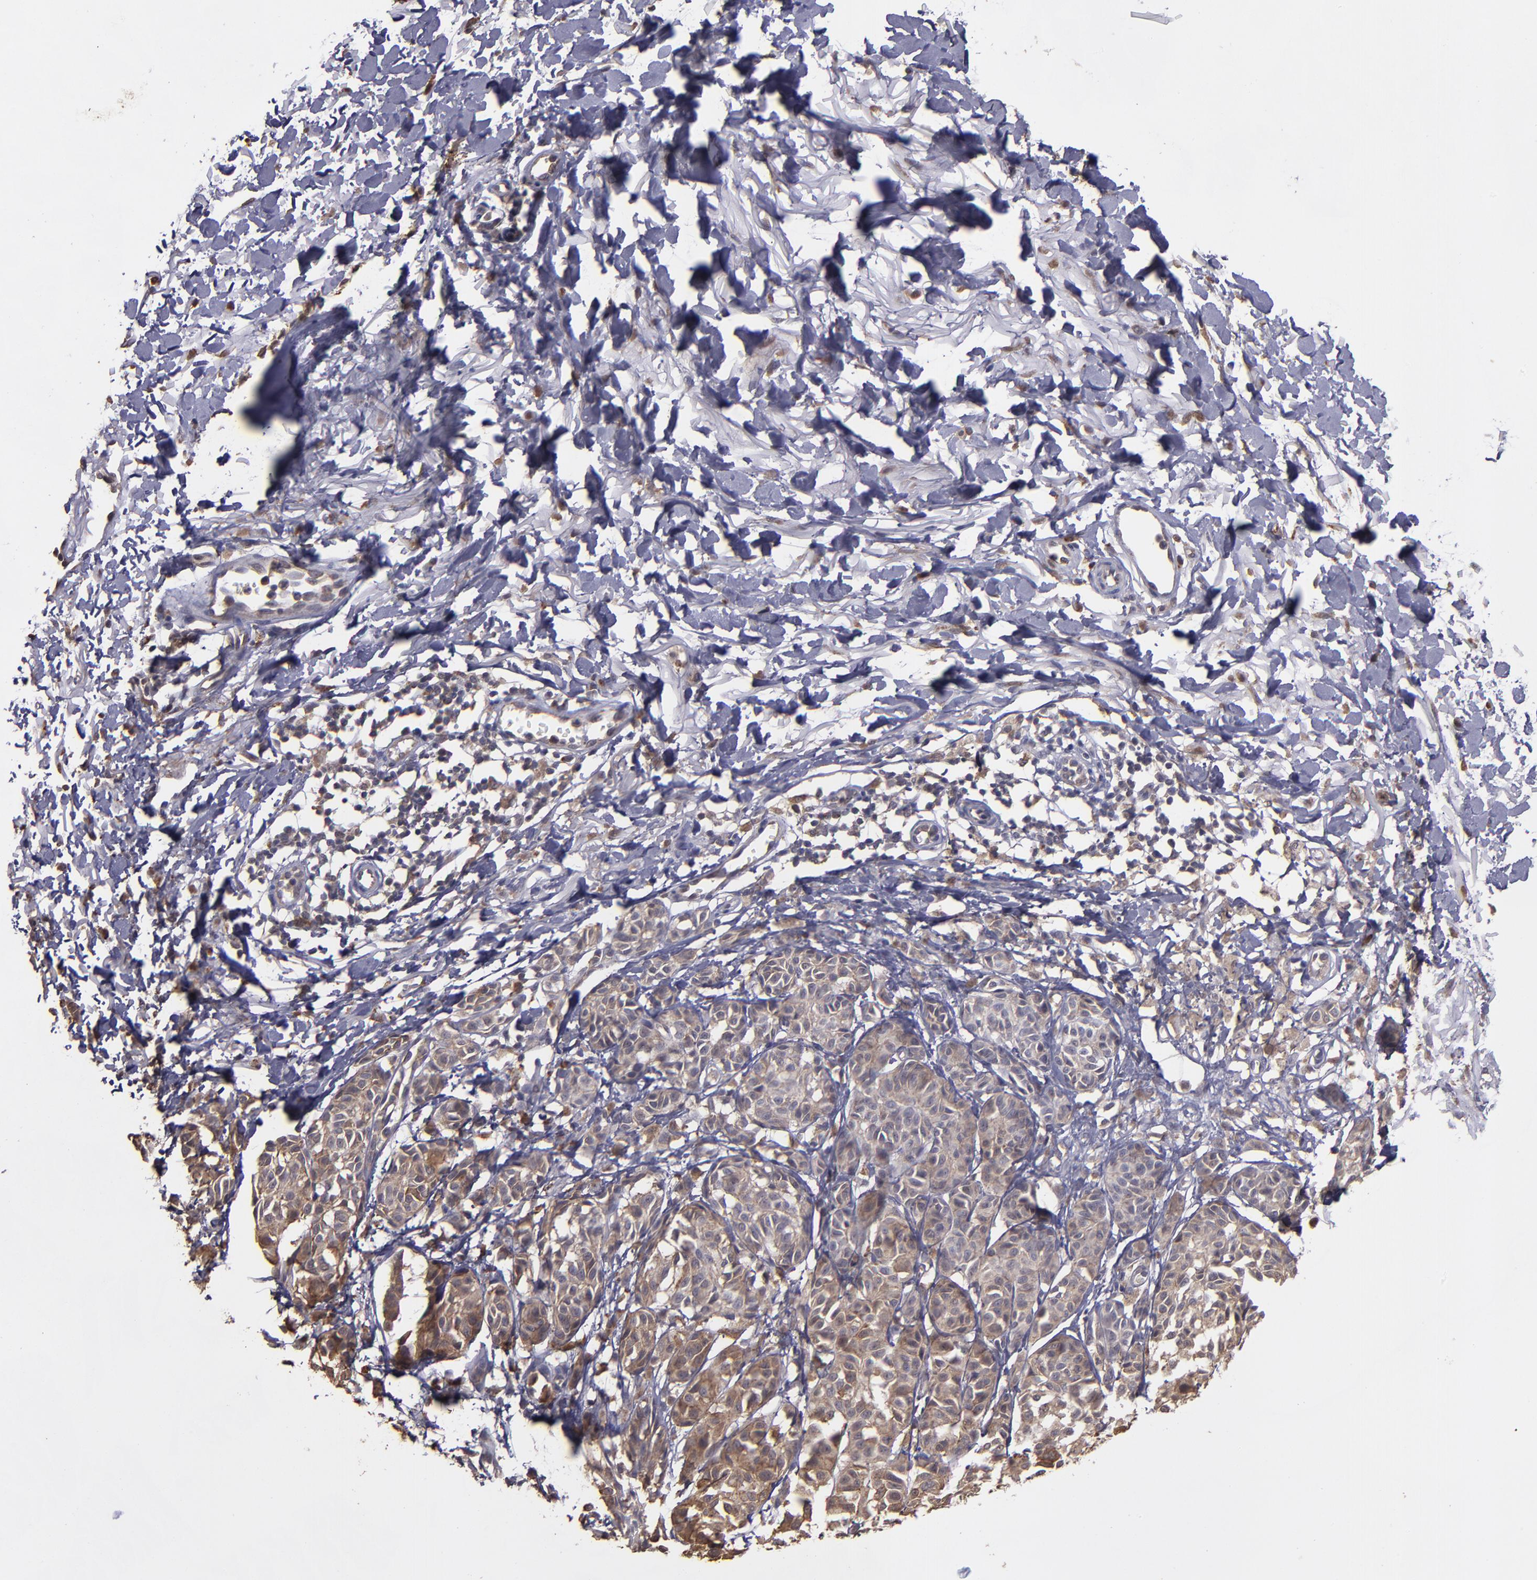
{"staining": {"intensity": "moderate", "quantity": ">75%", "location": "cytoplasmic/membranous"}, "tissue": "melanoma", "cell_type": "Tumor cells", "image_type": "cancer", "snomed": [{"axis": "morphology", "description": "Malignant melanoma, NOS"}, {"axis": "topography", "description": "Skin"}], "caption": "The image reveals staining of malignant melanoma, revealing moderate cytoplasmic/membranous protein positivity (brown color) within tumor cells. The staining was performed using DAB (3,3'-diaminobenzidine), with brown indicating positive protein expression. Nuclei are stained blue with hematoxylin.", "gene": "SIPA1L1", "patient": {"sex": "male", "age": 76}}